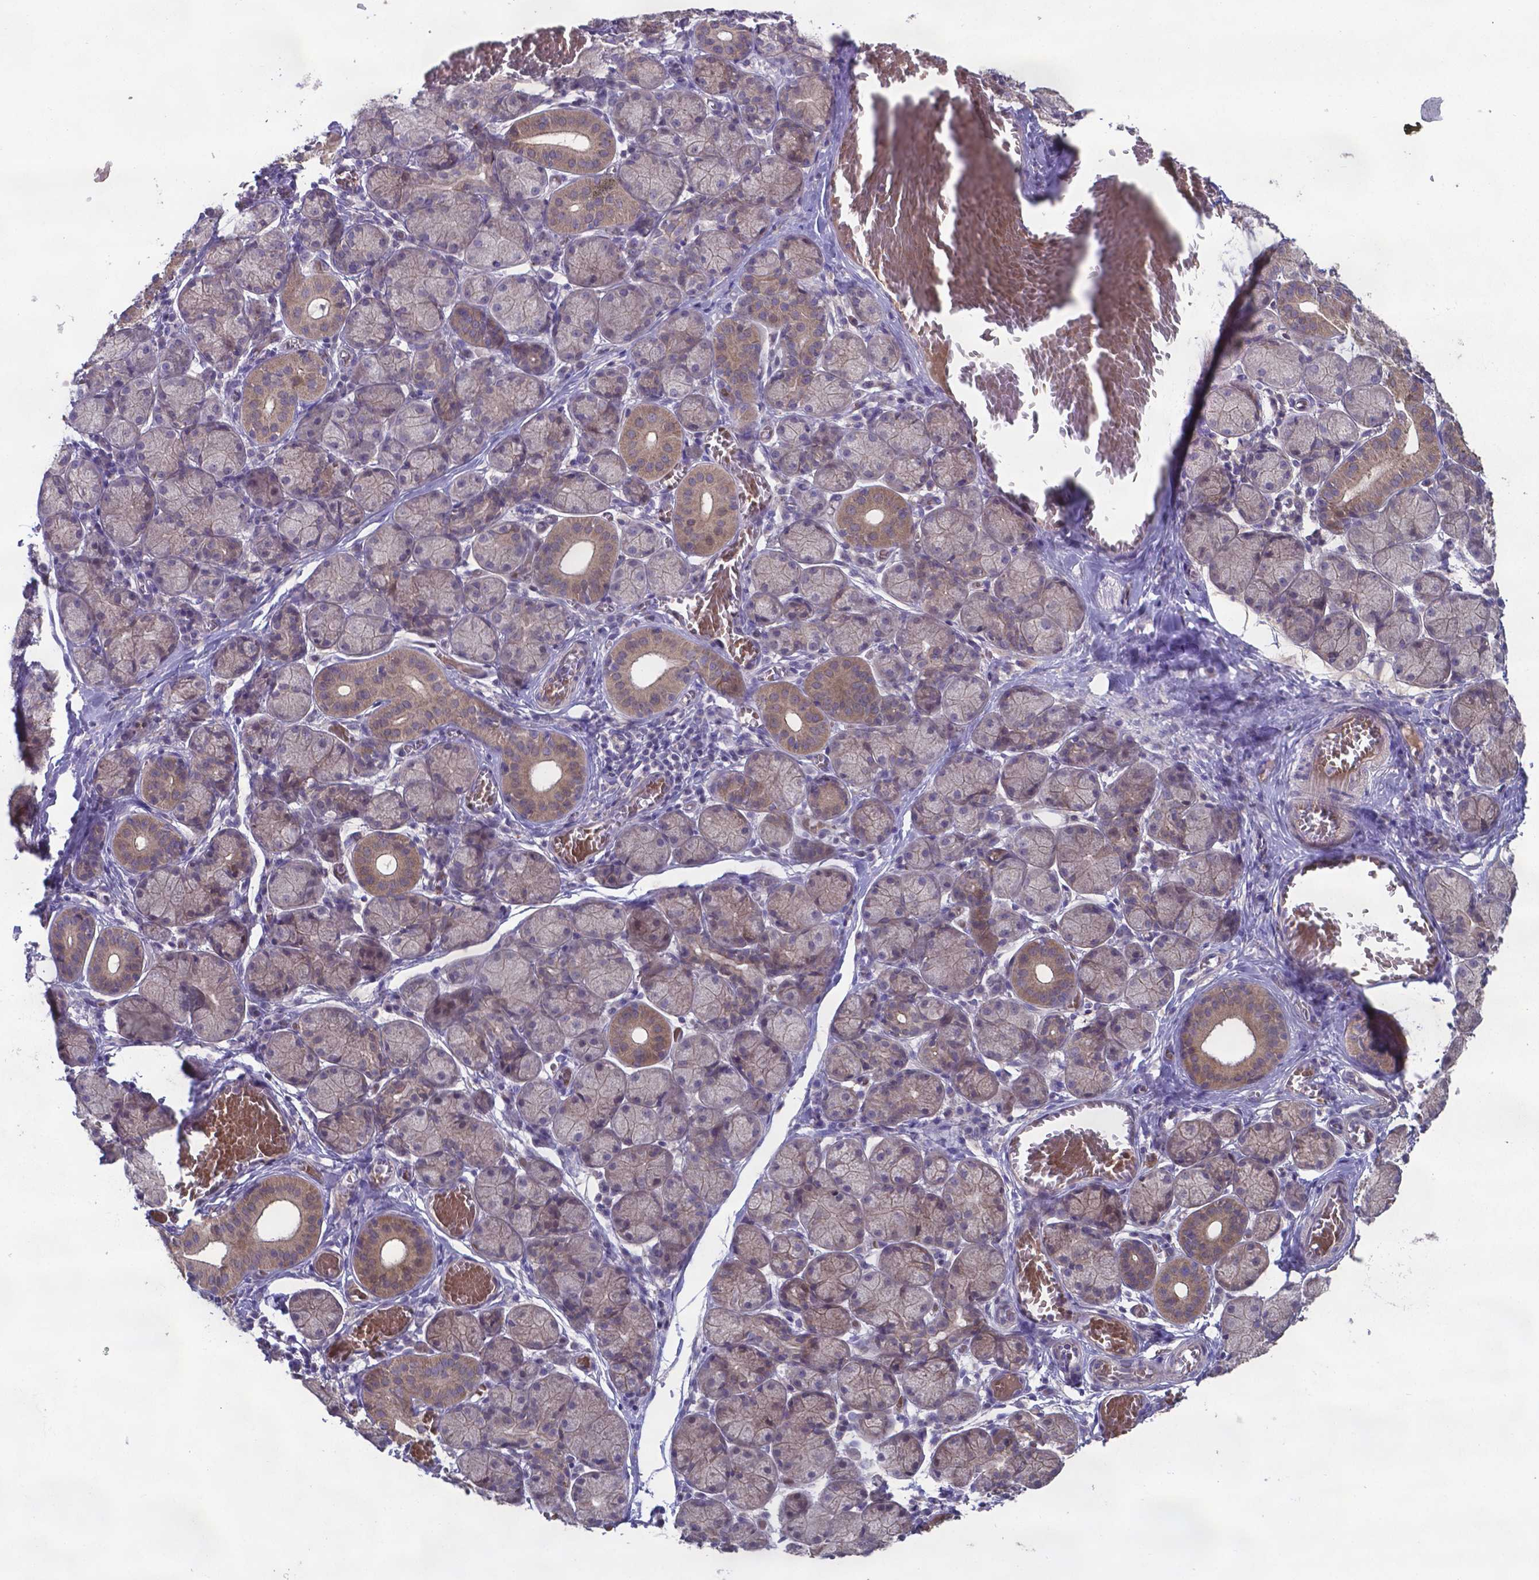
{"staining": {"intensity": "moderate", "quantity": "25%-75%", "location": "cytoplasmic/membranous"}, "tissue": "salivary gland", "cell_type": "Glandular cells", "image_type": "normal", "snomed": [{"axis": "morphology", "description": "Normal tissue, NOS"}, {"axis": "topography", "description": "Salivary gland"}, {"axis": "topography", "description": "Peripheral nerve tissue"}], "caption": "Human salivary gland stained with a brown dye demonstrates moderate cytoplasmic/membranous positive staining in approximately 25%-75% of glandular cells.", "gene": "TYRO3", "patient": {"sex": "female", "age": 24}}